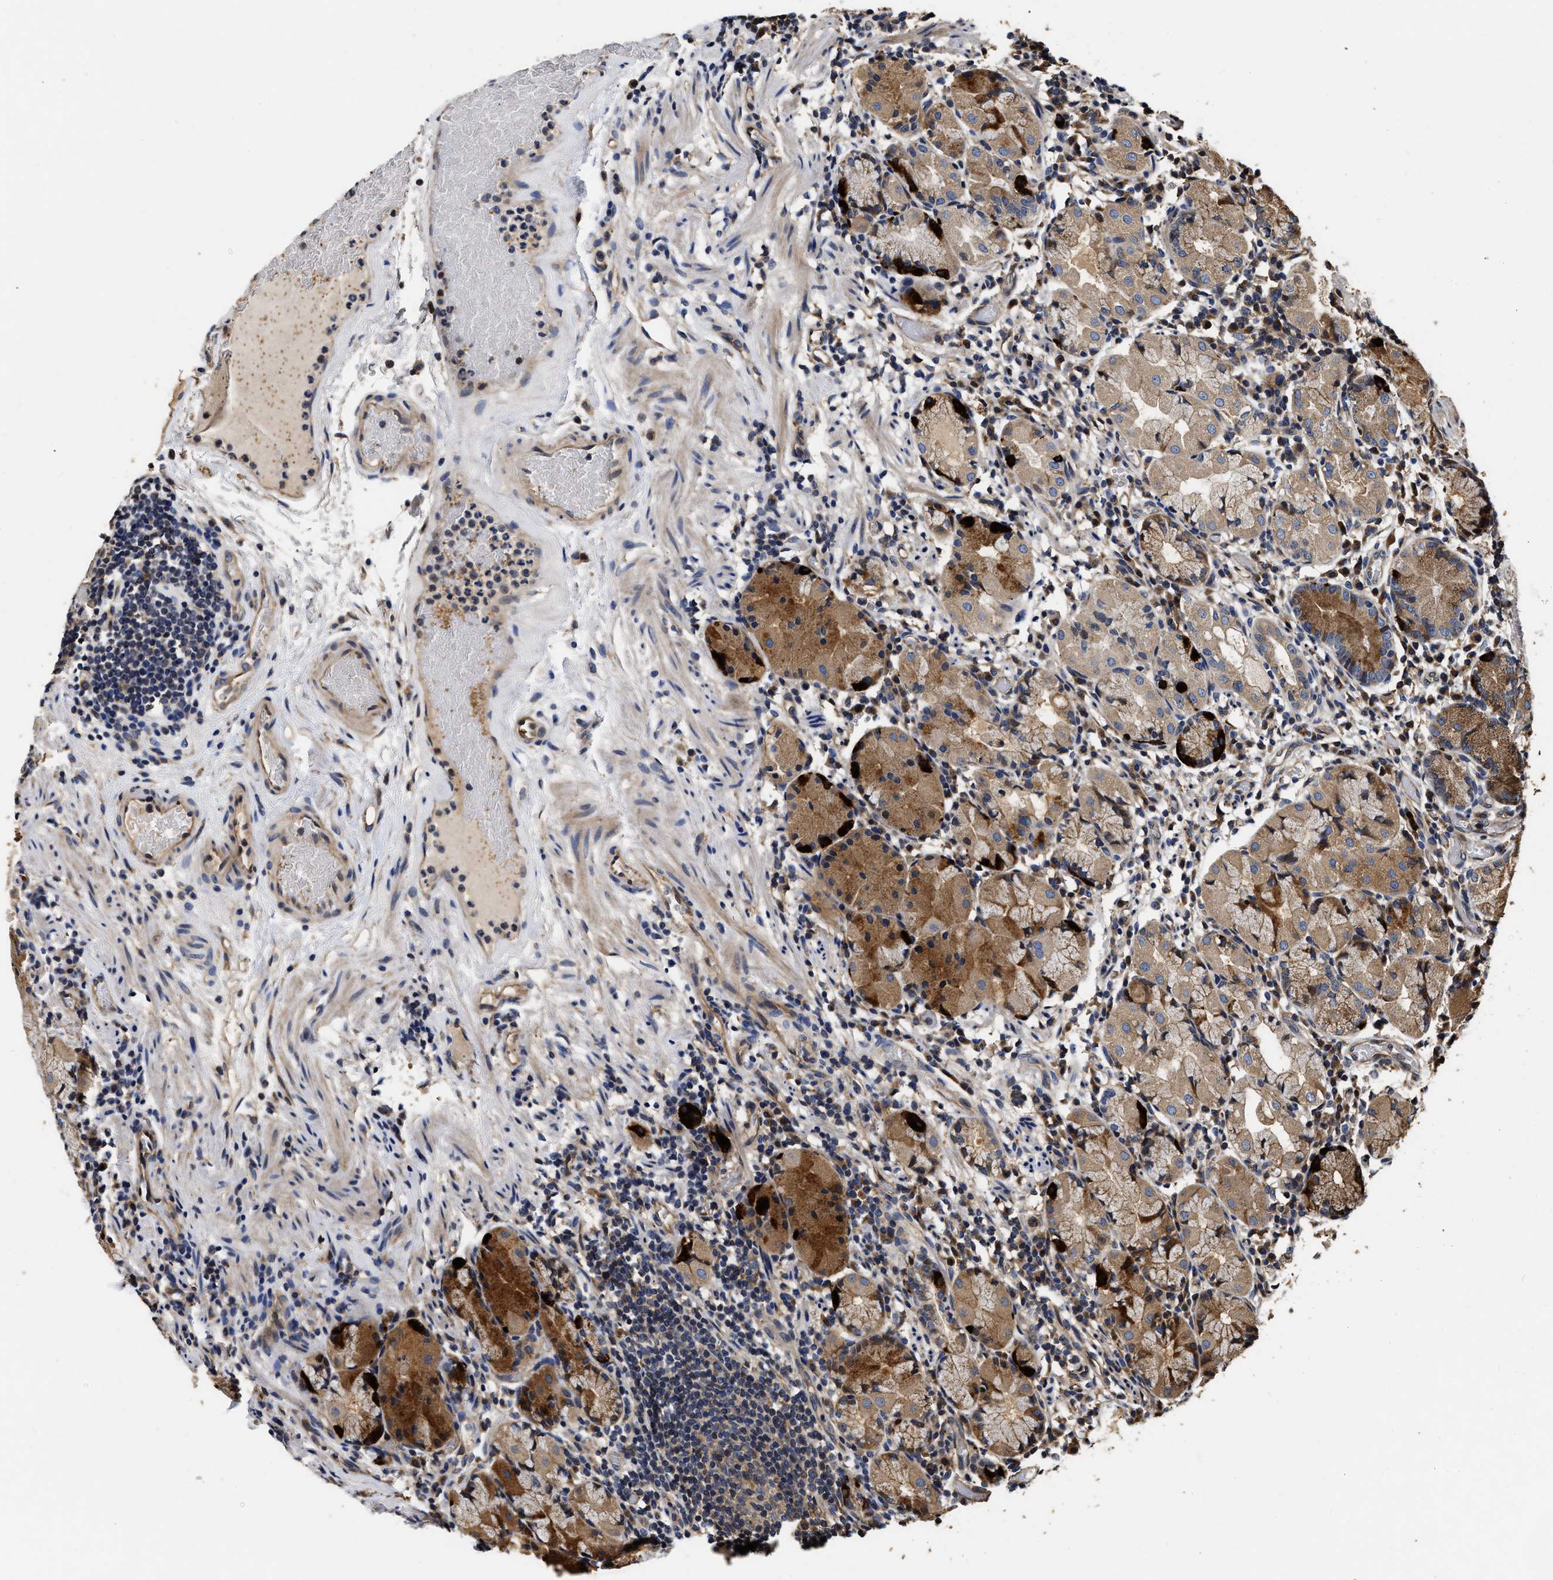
{"staining": {"intensity": "moderate", "quantity": "25%-75%", "location": "cytoplasmic/membranous"}, "tissue": "stomach", "cell_type": "Glandular cells", "image_type": "normal", "snomed": [{"axis": "morphology", "description": "Normal tissue, NOS"}, {"axis": "topography", "description": "Stomach"}, {"axis": "topography", "description": "Stomach, lower"}], "caption": "Glandular cells display medium levels of moderate cytoplasmic/membranous expression in about 25%-75% of cells in unremarkable stomach.", "gene": "ABCG8", "patient": {"sex": "female", "age": 75}}